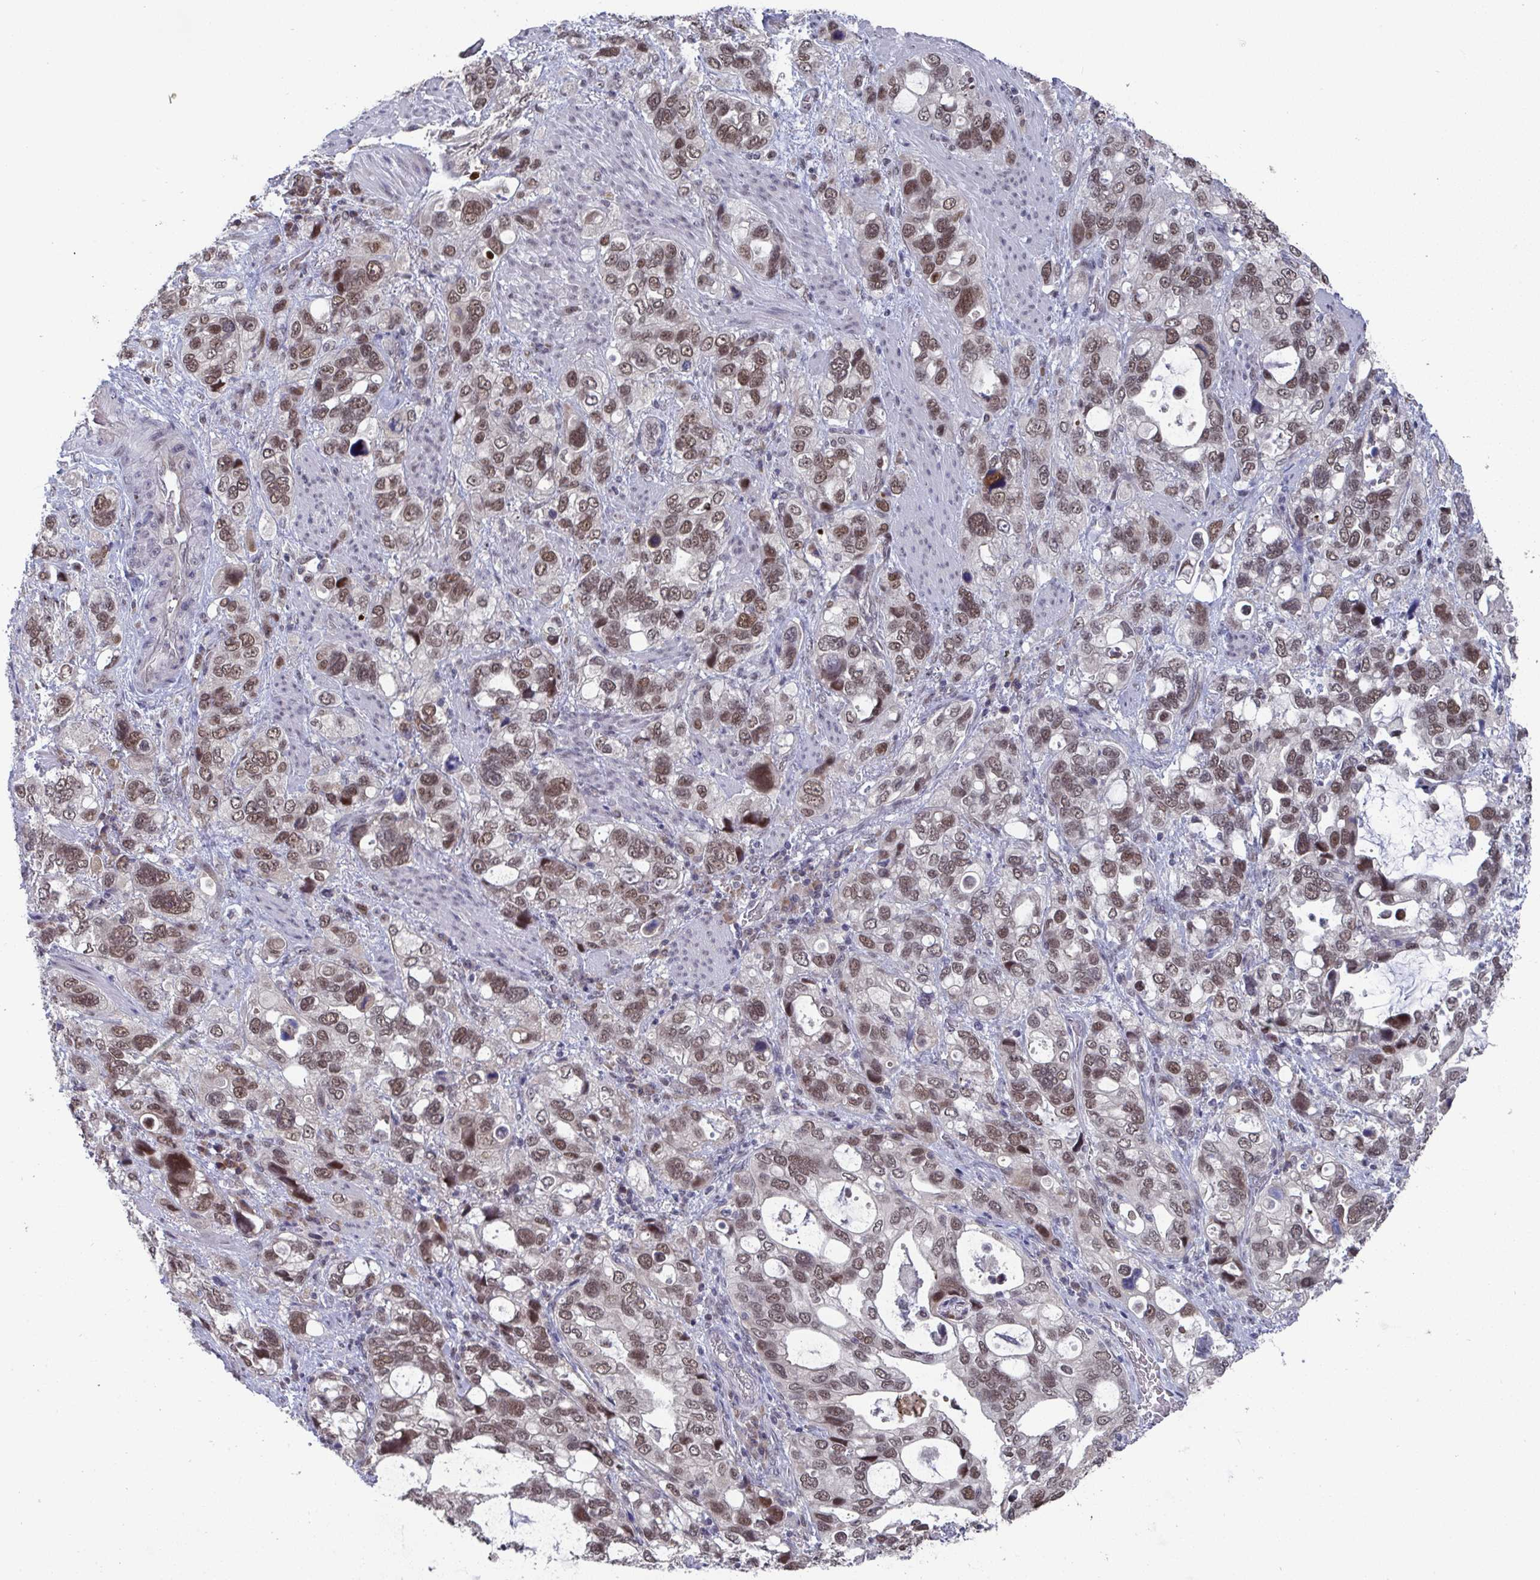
{"staining": {"intensity": "moderate", "quantity": ">75%", "location": "nuclear"}, "tissue": "stomach cancer", "cell_type": "Tumor cells", "image_type": "cancer", "snomed": [{"axis": "morphology", "description": "Adenocarcinoma, NOS"}, {"axis": "topography", "description": "Stomach, upper"}], "caption": "Moderate nuclear protein staining is identified in about >75% of tumor cells in adenocarcinoma (stomach).", "gene": "JMJD1C", "patient": {"sex": "female", "age": 81}}